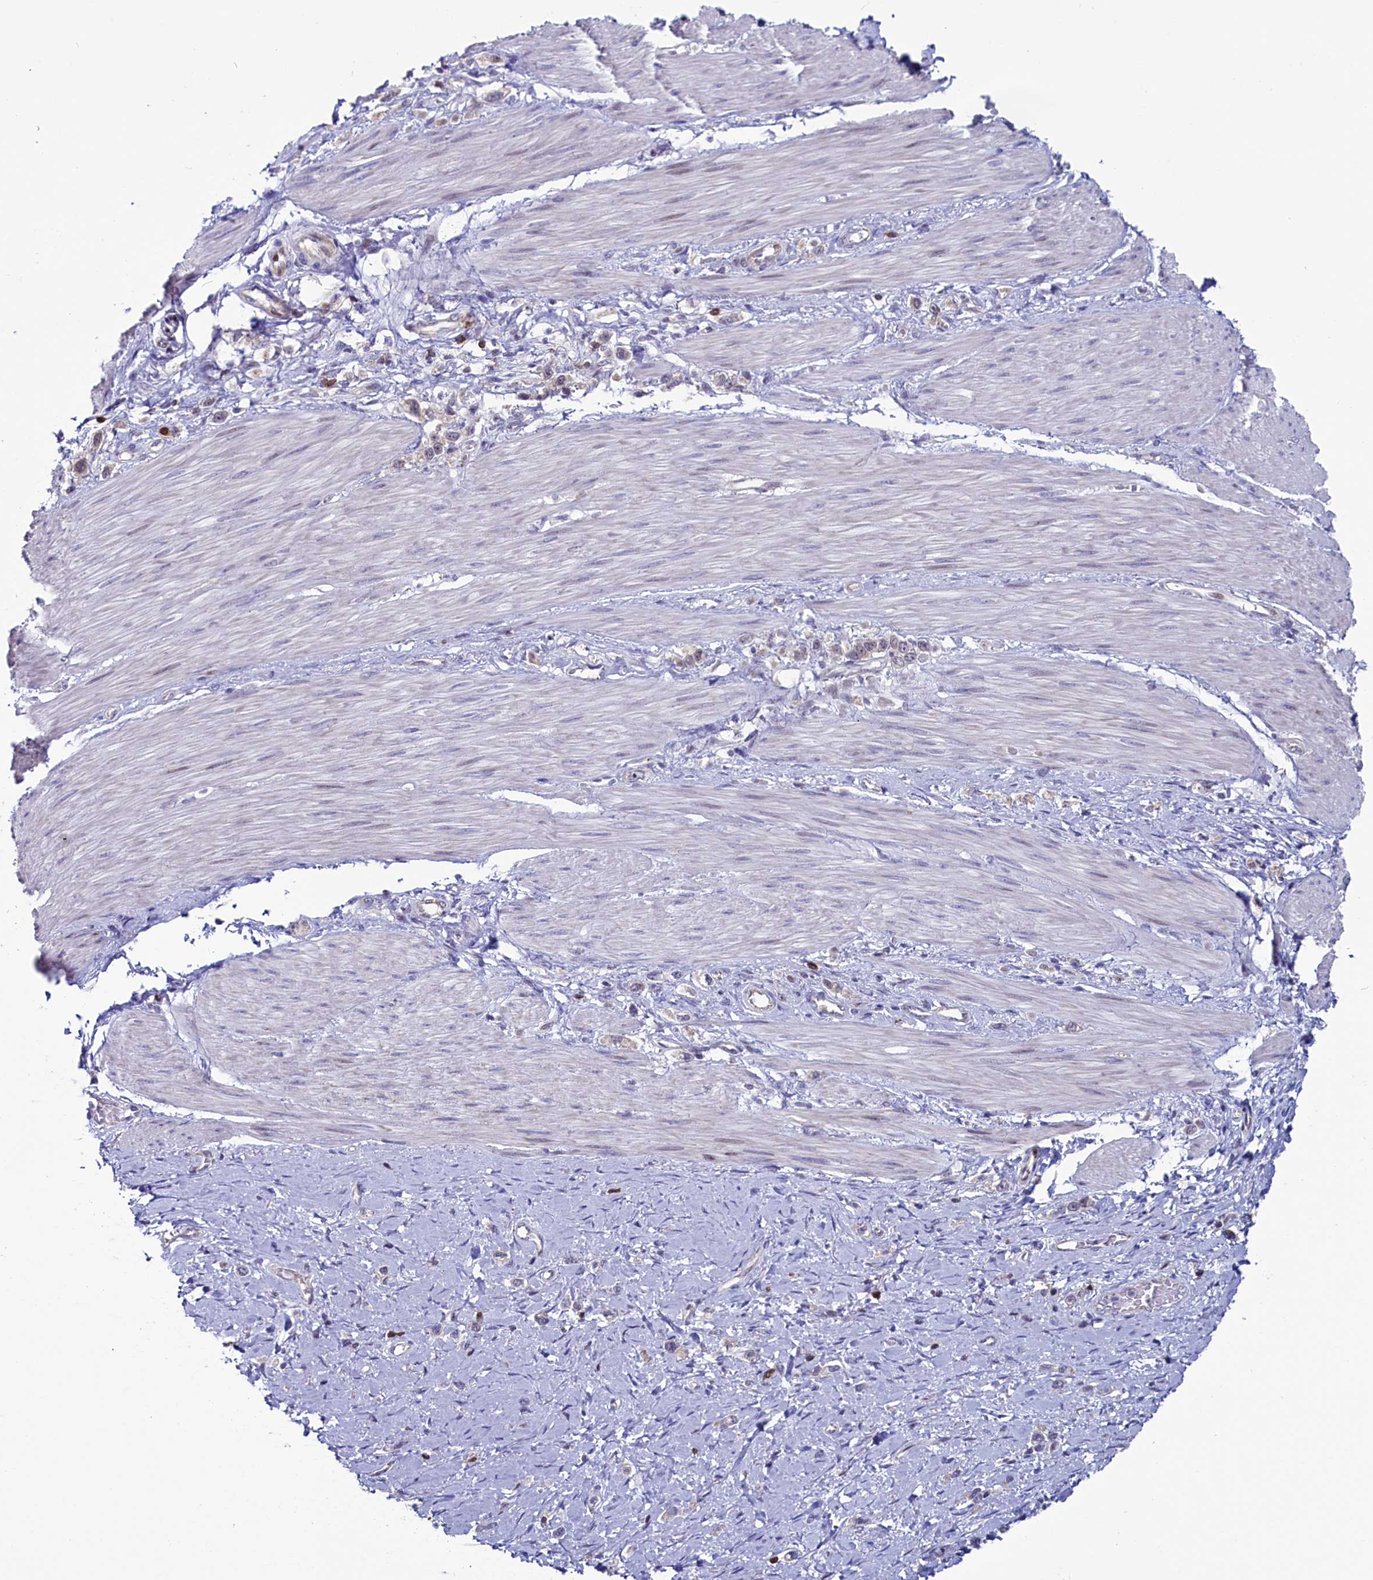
{"staining": {"intensity": "weak", "quantity": "<25%", "location": "cytoplasmic/membranous"}, "tissue": "stomach cancer", "cell_type": "Tumor cells", "image_type": "cancer", "snomed": [{"axis": "morphology", "description": "Adenocarcinoma, NOS"}, {"axis": "topography", "description": "Stomach"}], "caption": "Immunohistochemical staining of stomach adenocarcinoma demonstrates no significant expression in tumor cells. (IHC, brightfield microscopy, high magnification).", "gene": "CIAPIN1", "patient": {"sex": "female", "age": 65}}